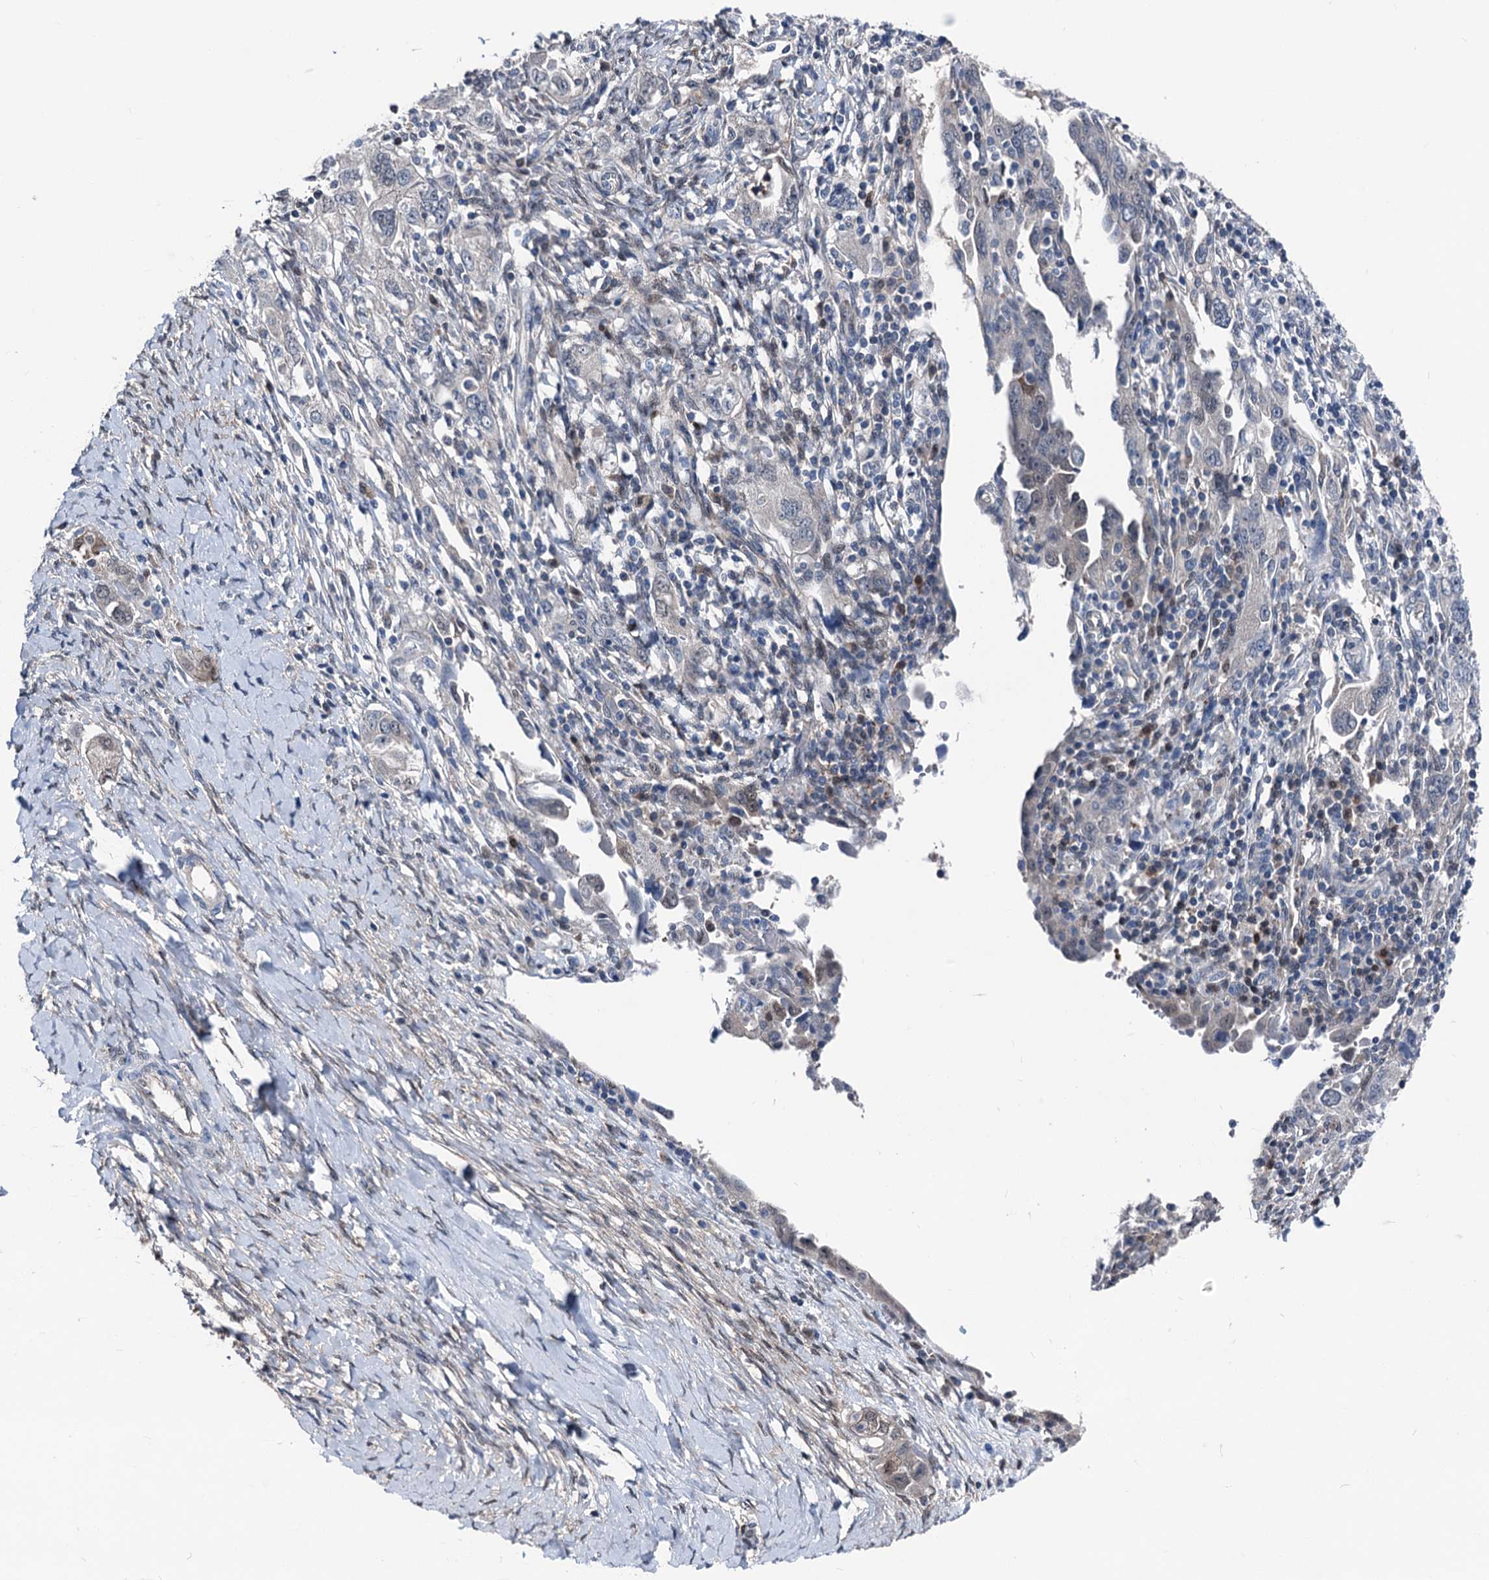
{"staining": {"intensity": "negative", "quantity": "none", "location": "none"}, "tissue": "ovarian cancer", "cell_type": "Tumor cells", "image_type": "cancer", "snomed": [{"axis": "morphology", "description": "Carcinoma, NOS"}, {"axis": "morphology", "description": "Cystadenocarcinoma, serous, NOS"}, {"axis": "topography", "description": "Ovary"}], "caption": "Tumor cells are negative for brown protein staining in carcinoma (ovarian).", "gene": "GLO1", "patient": {"sex": "female", "age": 69}}